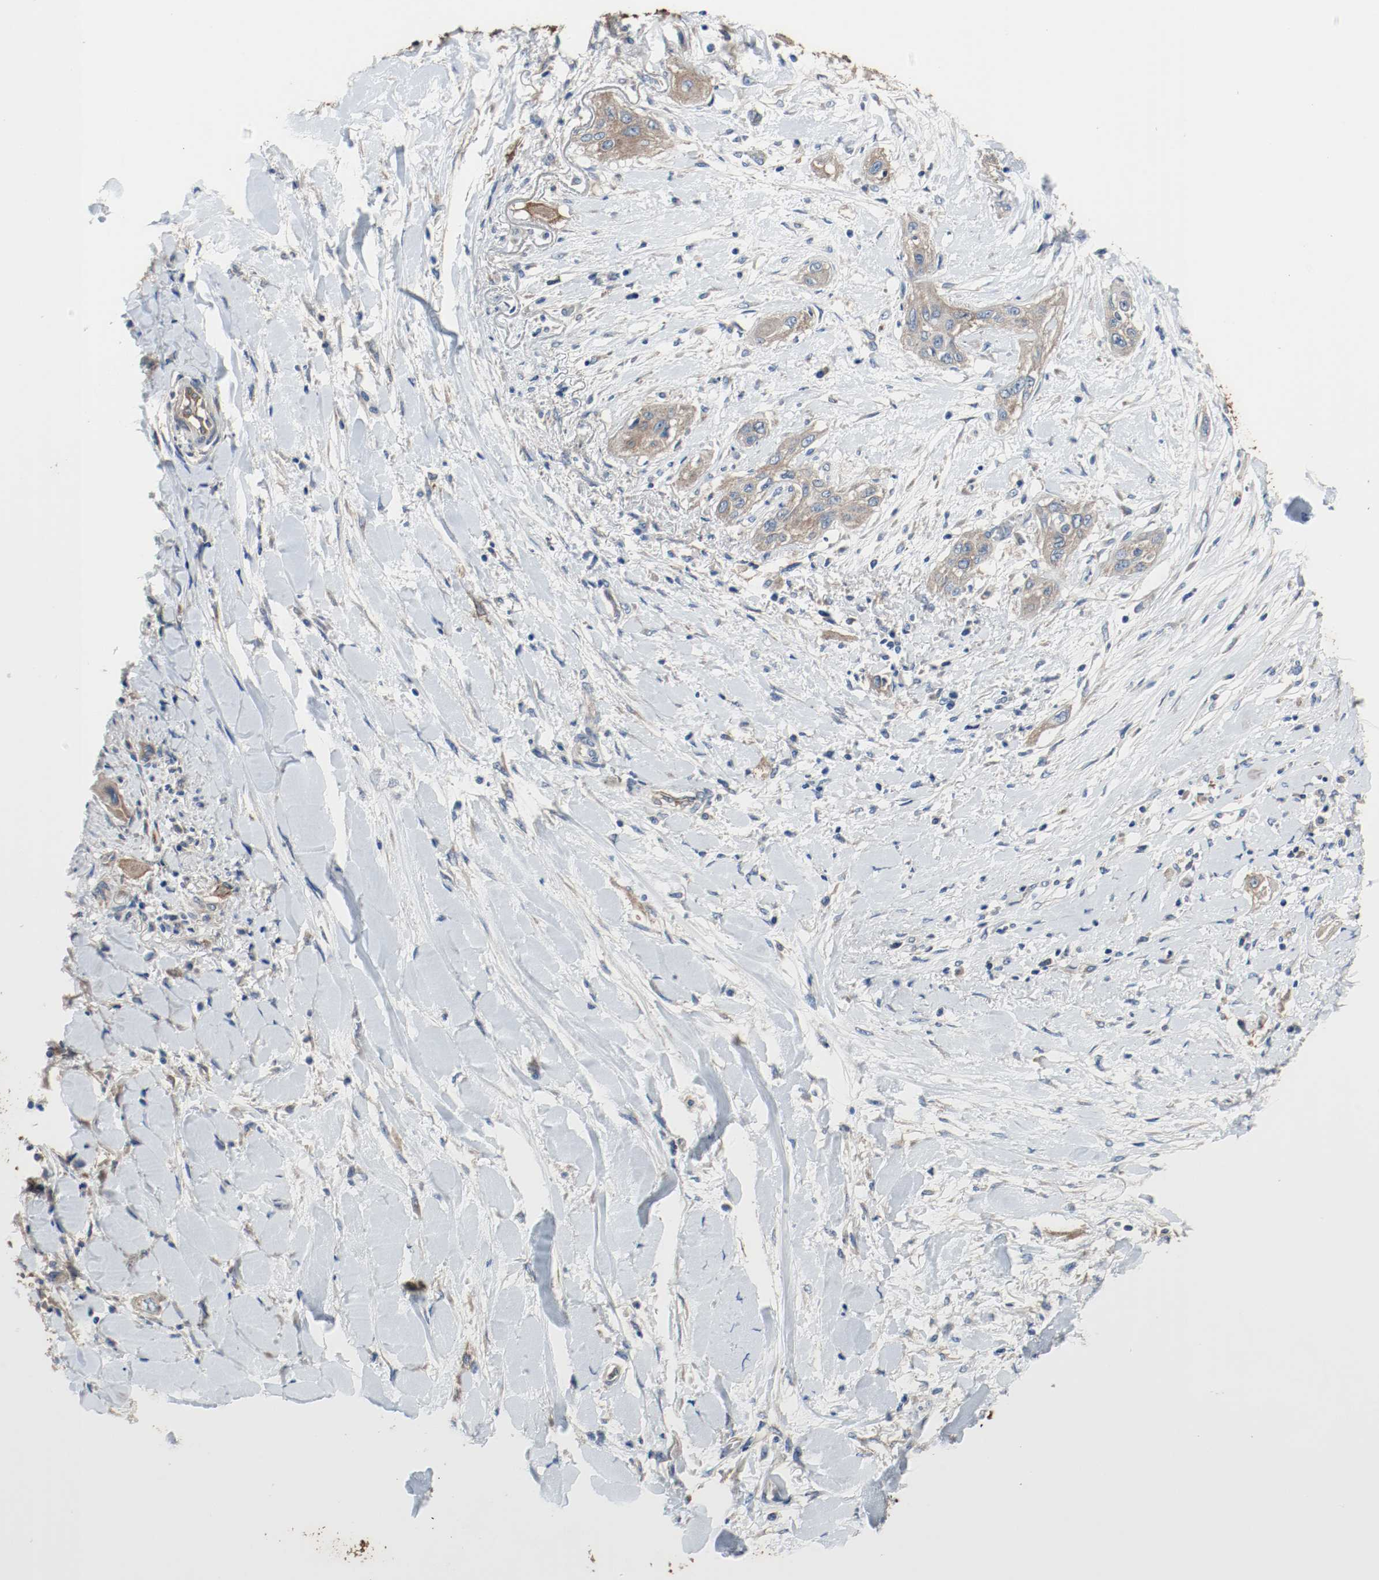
{"staining": {"intensity": "weak", "quantity": ">75%", "location": "cytoplasmic/membranous"}, "tissue": "lung cancer", "cell_type": "Tumor cells", "image_type": "cancer", "snomed": [{"axis": "morphology", "description": "Squamous cell carcinoma, NOS"}, {"axis": "topography", "description": "Lung"}], "caption": "Brown immunohistochemical staining in human lung cancer (squamous cell carcinoma) reveals weak cytoplasmic/membranous positivity in about >75% of tumor cells. Nuclei are stained in blue.", "gene": "TUBA3D", "patient": {"sex": "female", "age": 47}}